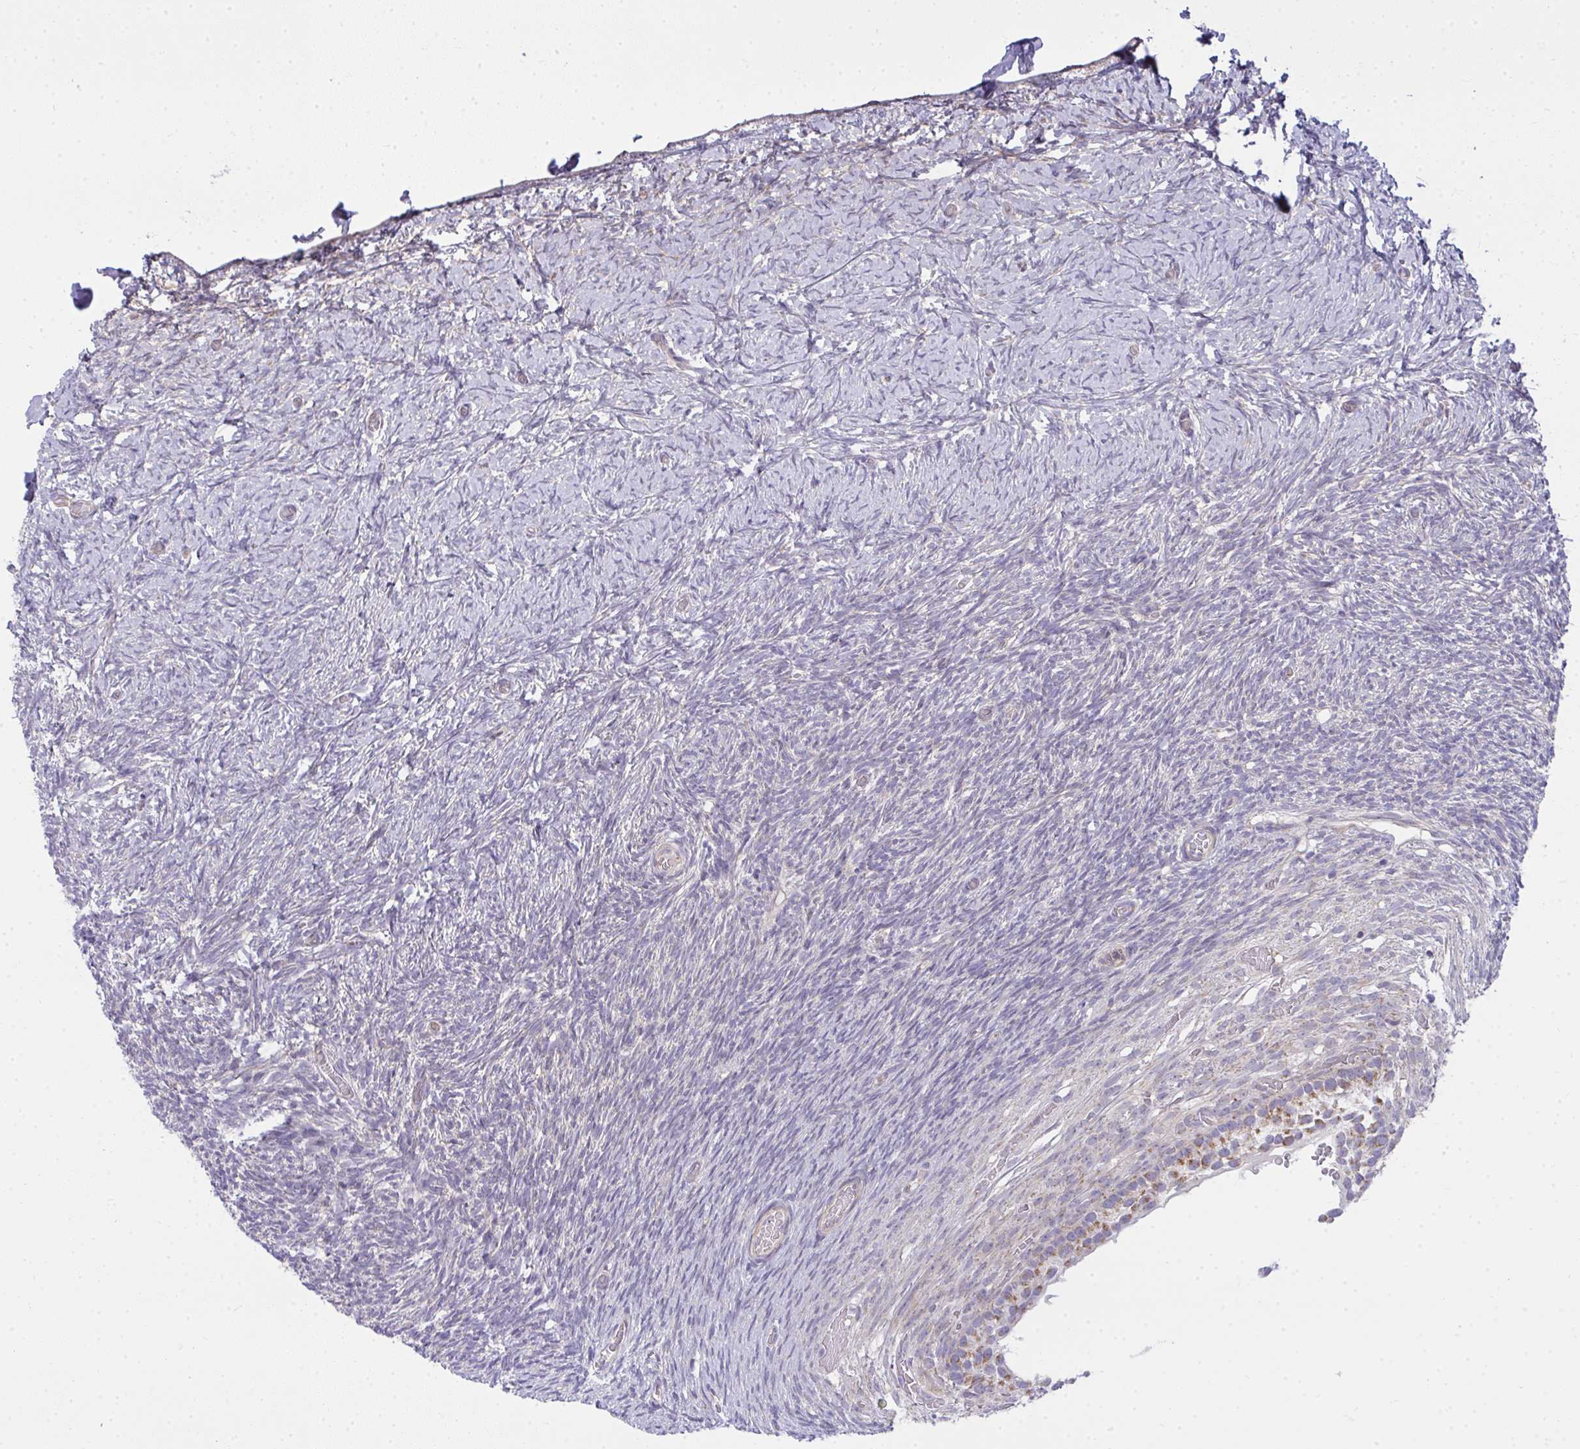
{"staining": {"intensity": "negative", "quantity": "none", "location": "none"}, "tissue": "ovary", "cell_type": "Ovarian stroma cells", "image_type": "normal", "snomed": [{"axis": "morphology", "description": "Normal tissue, NOS"}, {"axis": "topography", "description": "Ovary"}], "caption": "Immunohistochemistry (IHC) photomicrograph of benign ovary: human ovary stained with DAB exhibits no significant protein positivity in ovarian stroma cells.", "gene": "SRRM4", "patient": {"sex": "female", "age": 39}}